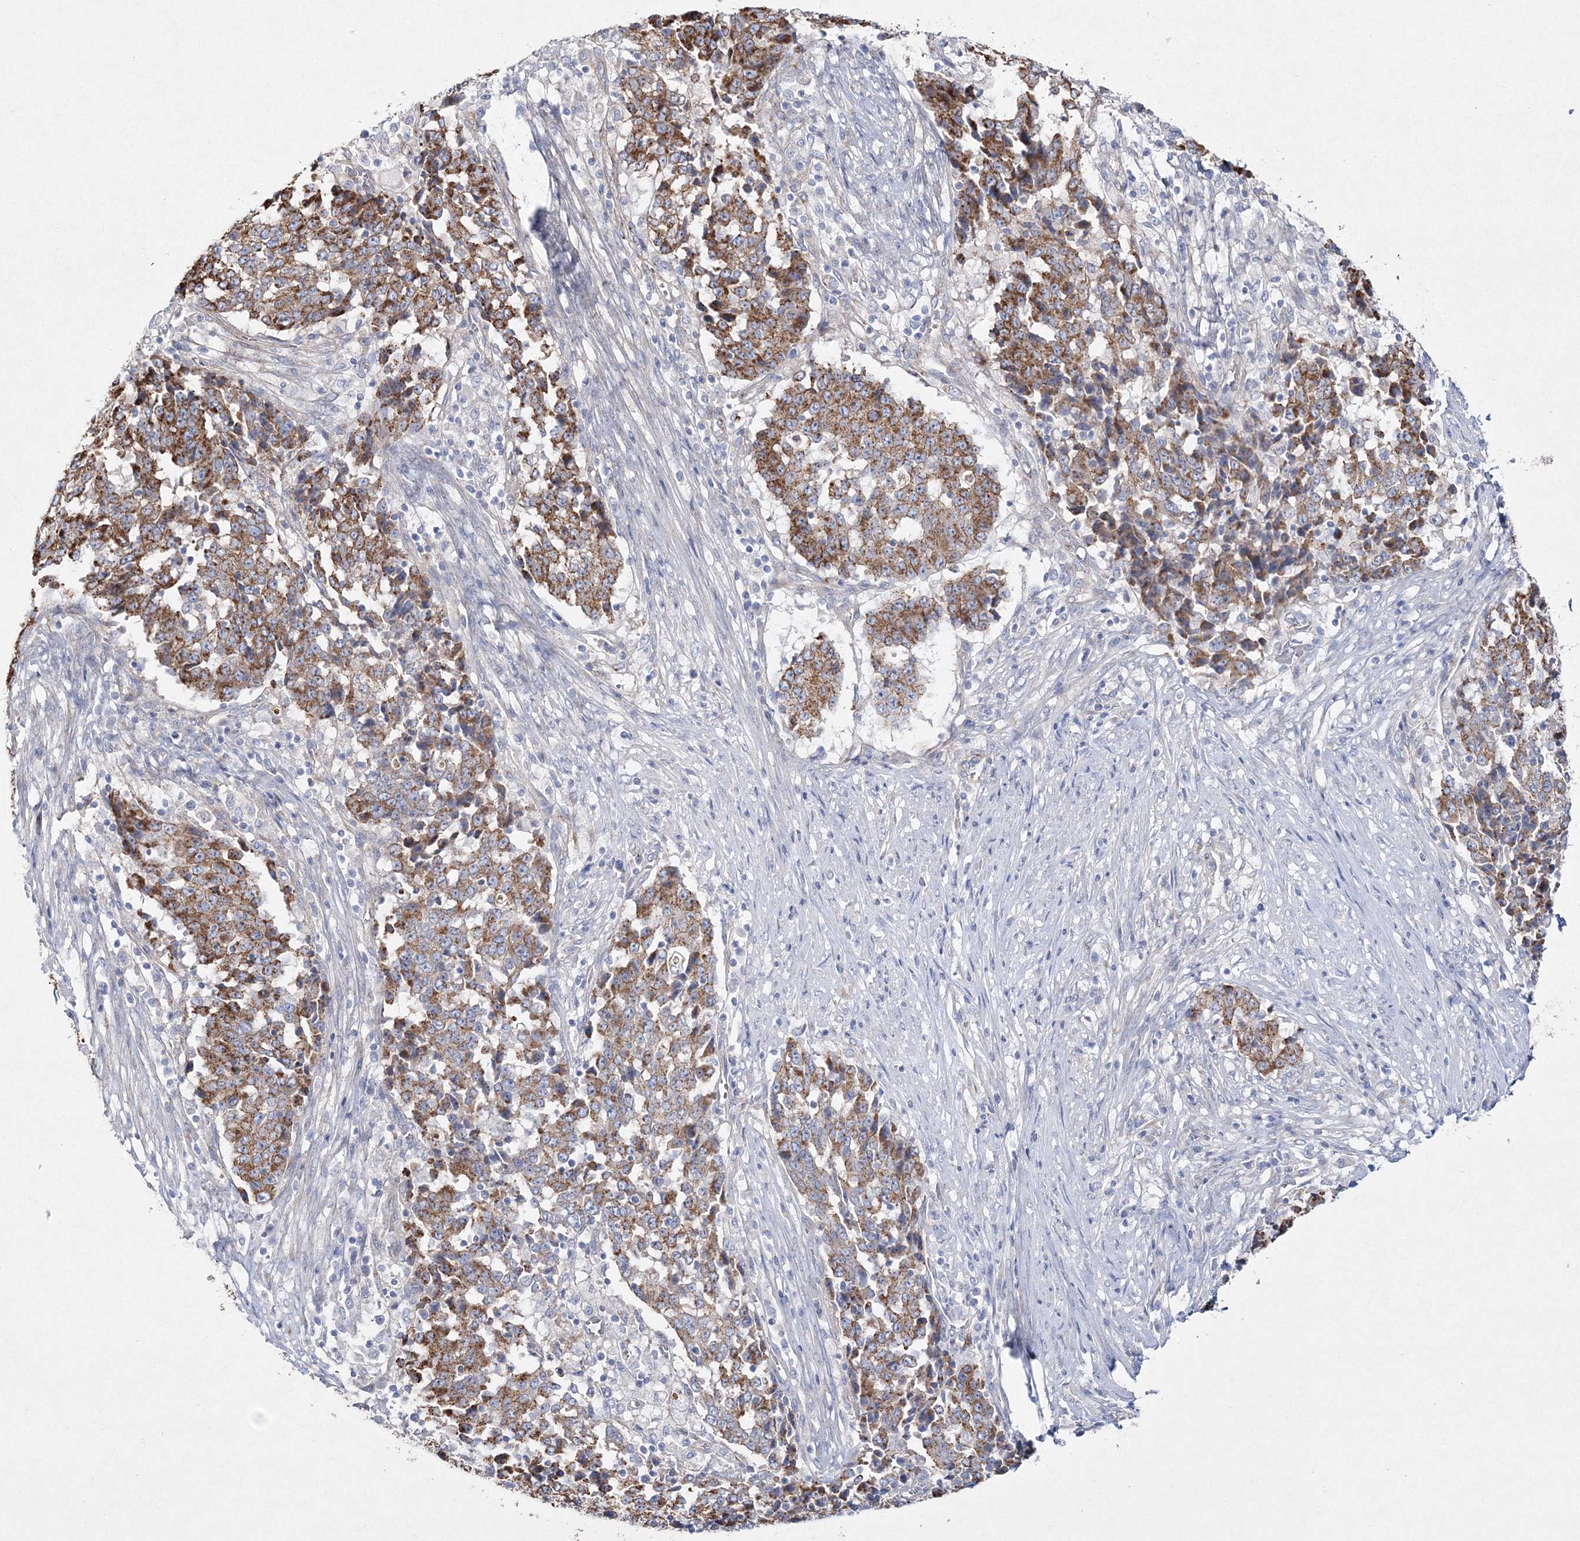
{"staining": {"intensity": "moderate", "quantity": ">75%", "location": "cytoplasmic/membranous"}, "tissue": "stomach cancer", "cell_type": "Tumor cells", "image_type": "cancer", "snomed": [{"axis": "morphology", "description": "Adenocarcinoma, NOS"}, {"axis": "topography", "description": "Stomach"}], "caption": "A high-resolution histopathology image shows IHC staining of adenocarcinoma (stomach), which displays moderate cytoplasmic/membranous expression in approximately >75% of tumor cells.", "gene": "NAA40", "patient": {"sex": "male", "age": 59}}